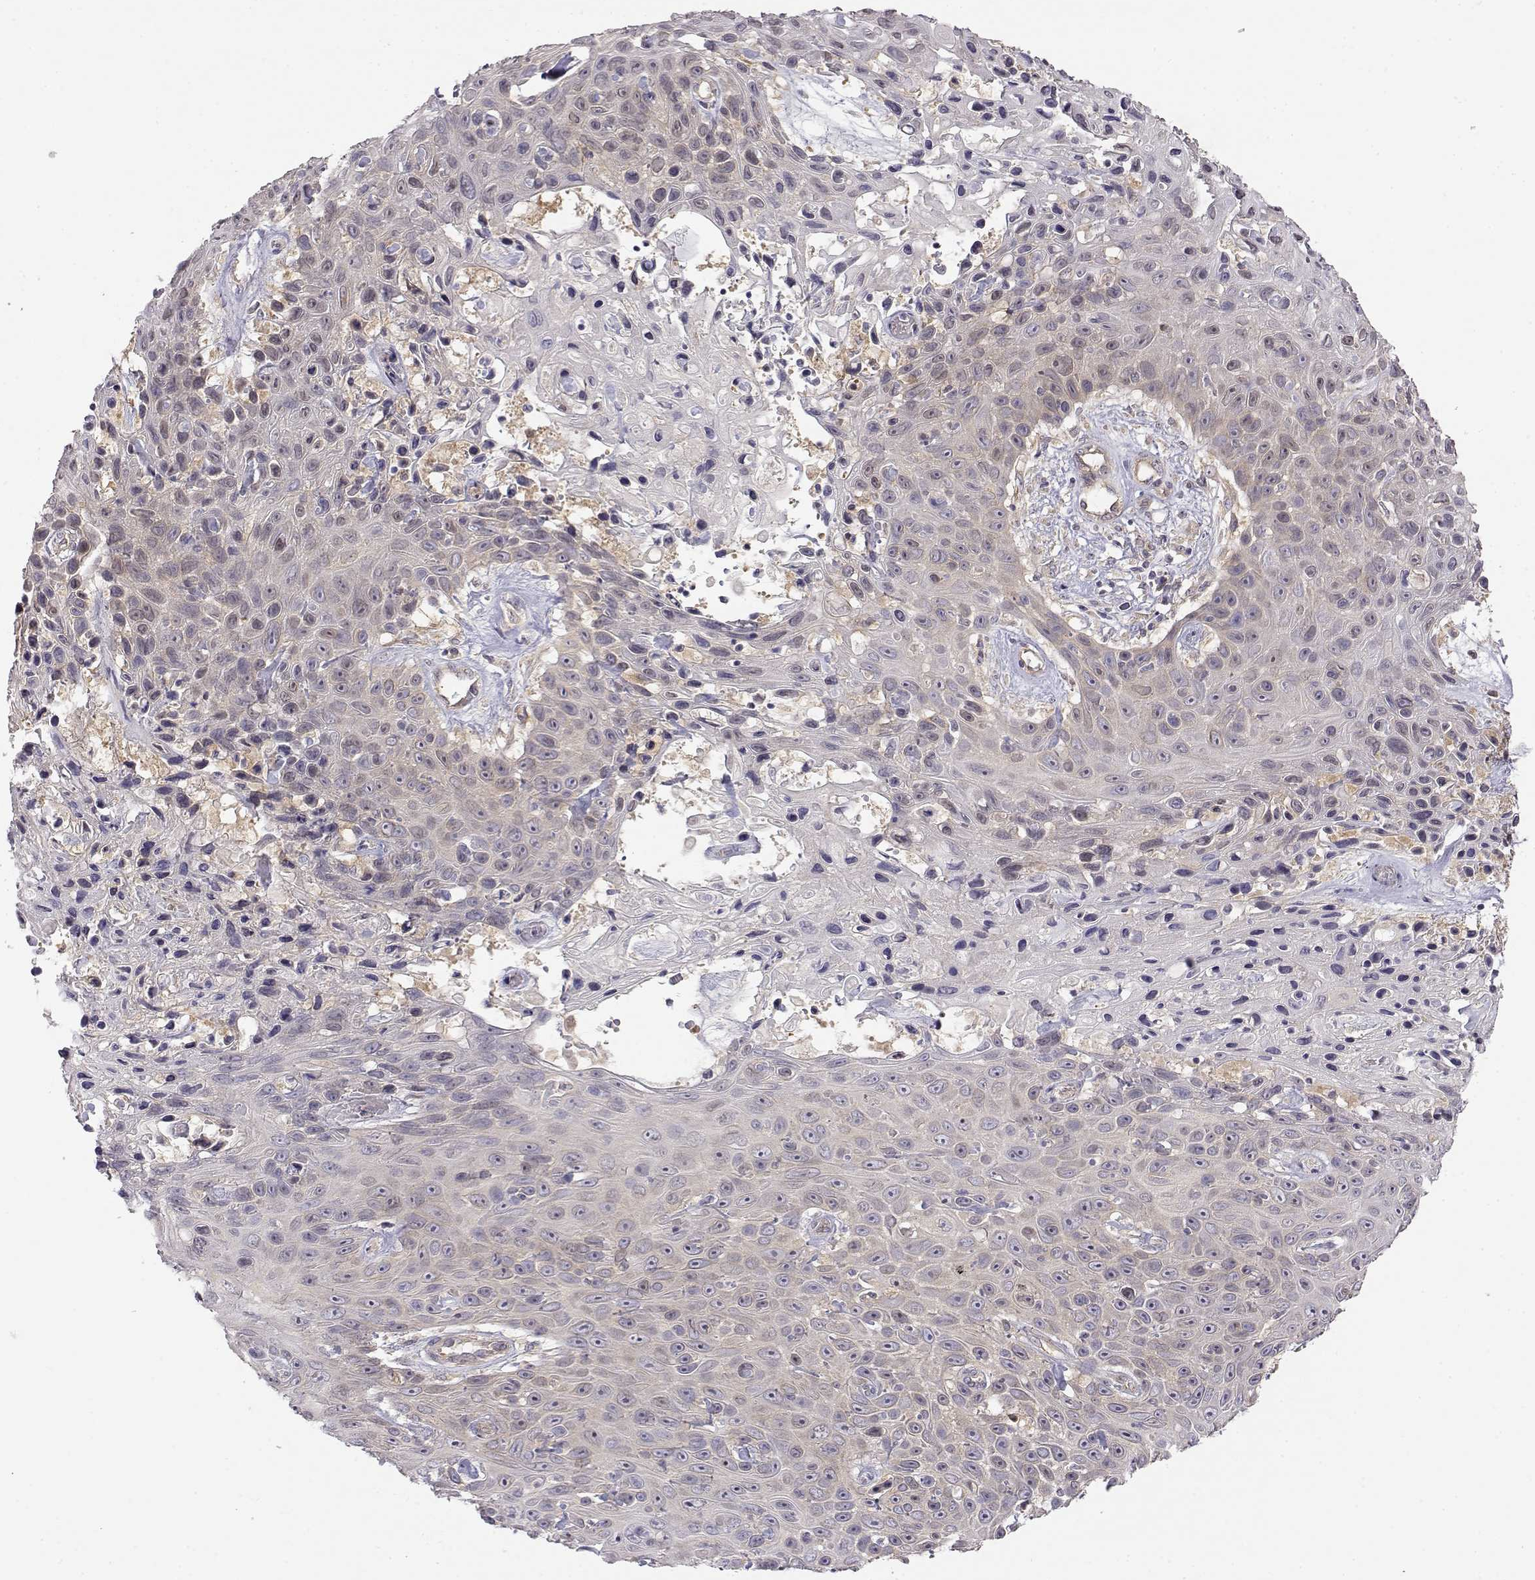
{"staining": {"intensity": "negative", "quantity": "none", "location": "none"}, "tissue": "skin cancer", "cell_type": "Tumor cells", "image_type": "cancer", "snomed": [{"axis": "morphology", "description": "Squamous cell carcinoma, NOS"}, {"axis": "topography", "description": "Skin"}], "caption": "High magnification brightfield microscopy of skin cancer (squamous cell carcinoma) stained with DAB (brown) and counterstained with hematoxylin (blue): tumor cells show no significant positivity.", "gene": "PAIP1", "patient": {"sex": "male", "age": 82}}